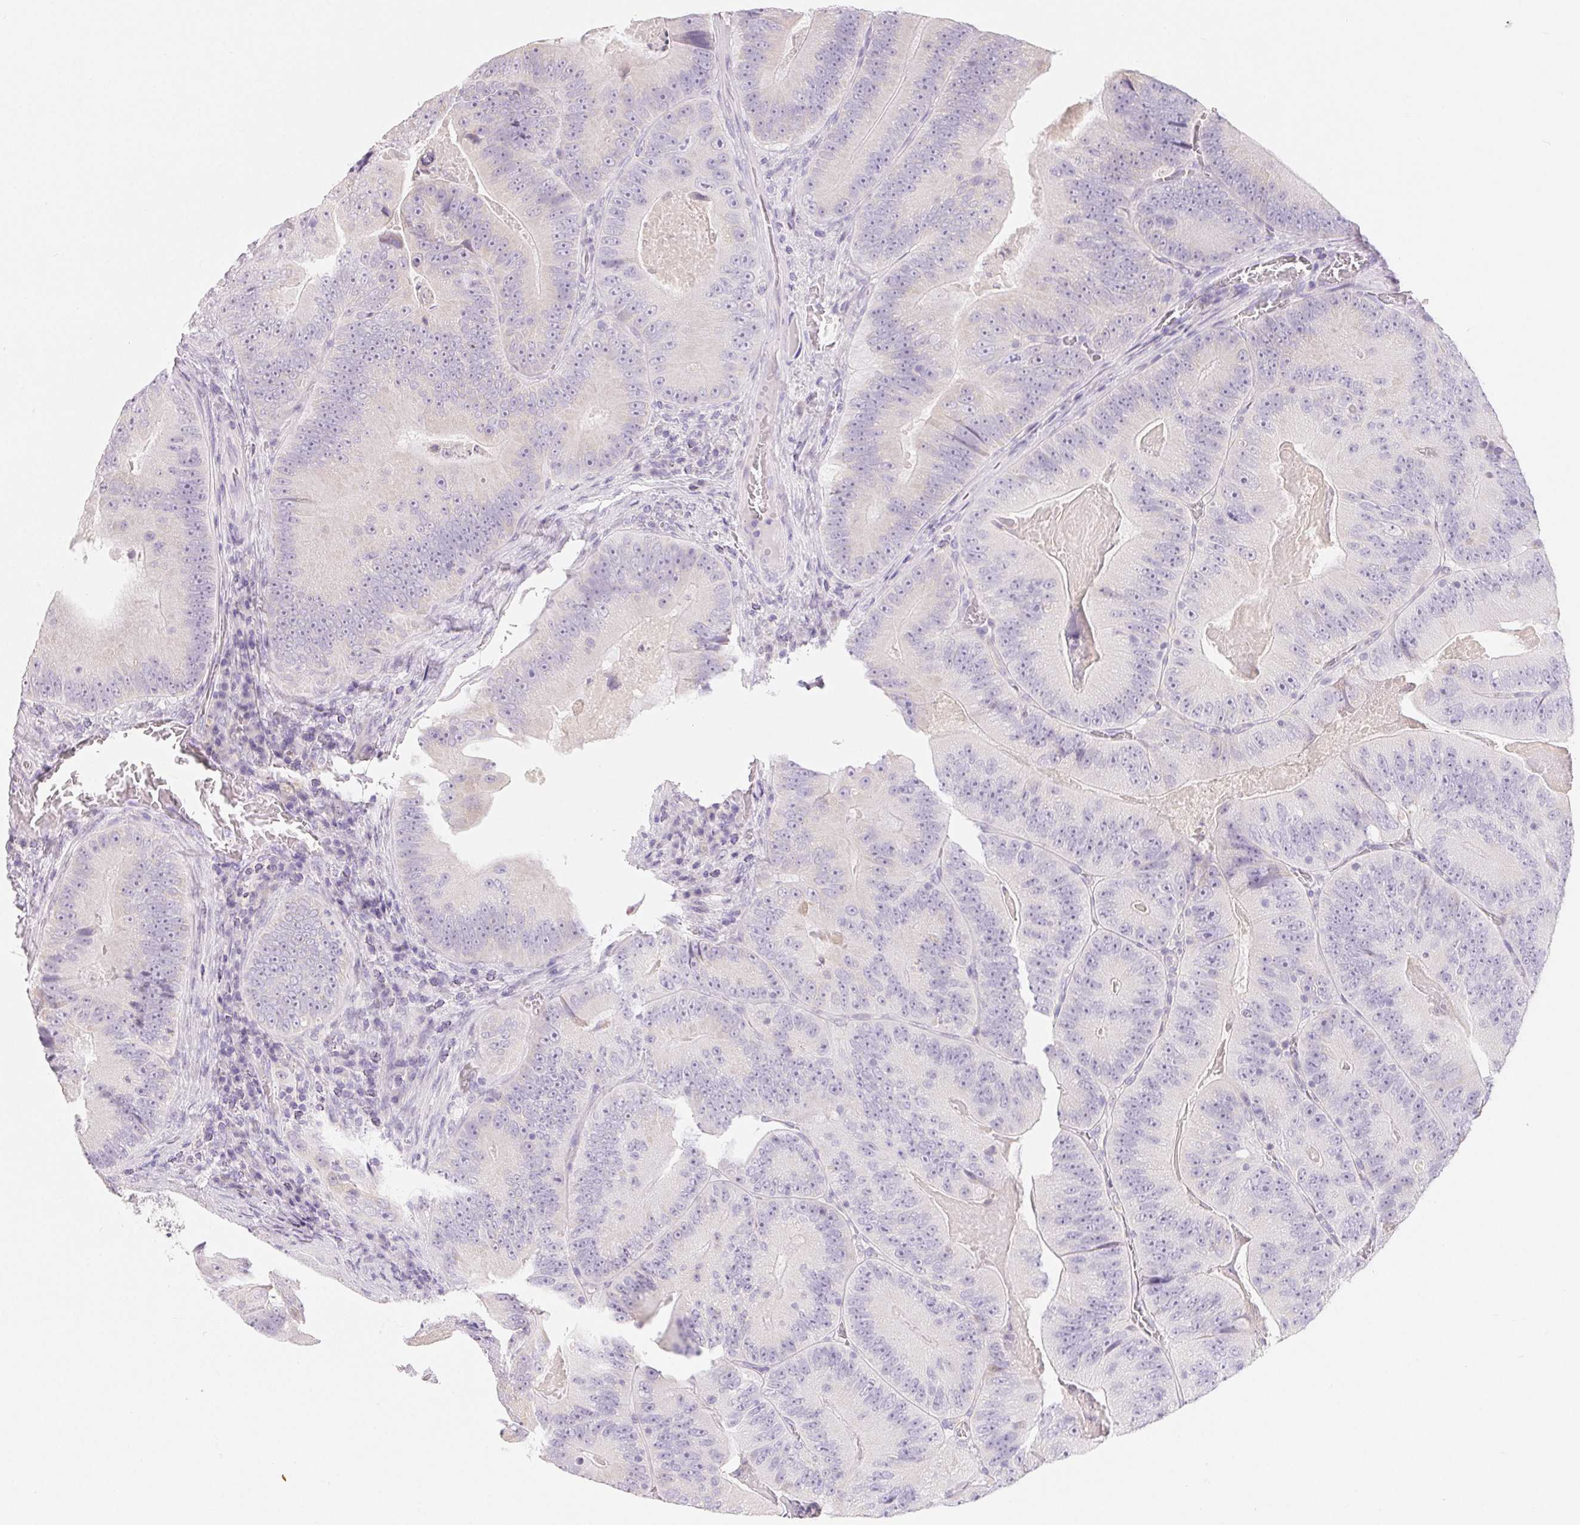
{"staining": {"intensity": "negative", "quantity": "none", "location": "none"}, "tissue": "colorectal cancer", "cell_type": "Tumor cells", "image_type": "cancer", "snomed": [{"axis": "morphology", "description": "Adenocarcinoma, NOS"}, {"axis": "topography", "description": "Colon"}], "caption": "Immunohistochemistry of human colorectal adenocarcinoma demonstrates no expression in tumor cells.", "gene": "SPACA5B", "patient": {"sex": "female", "age": 86}}